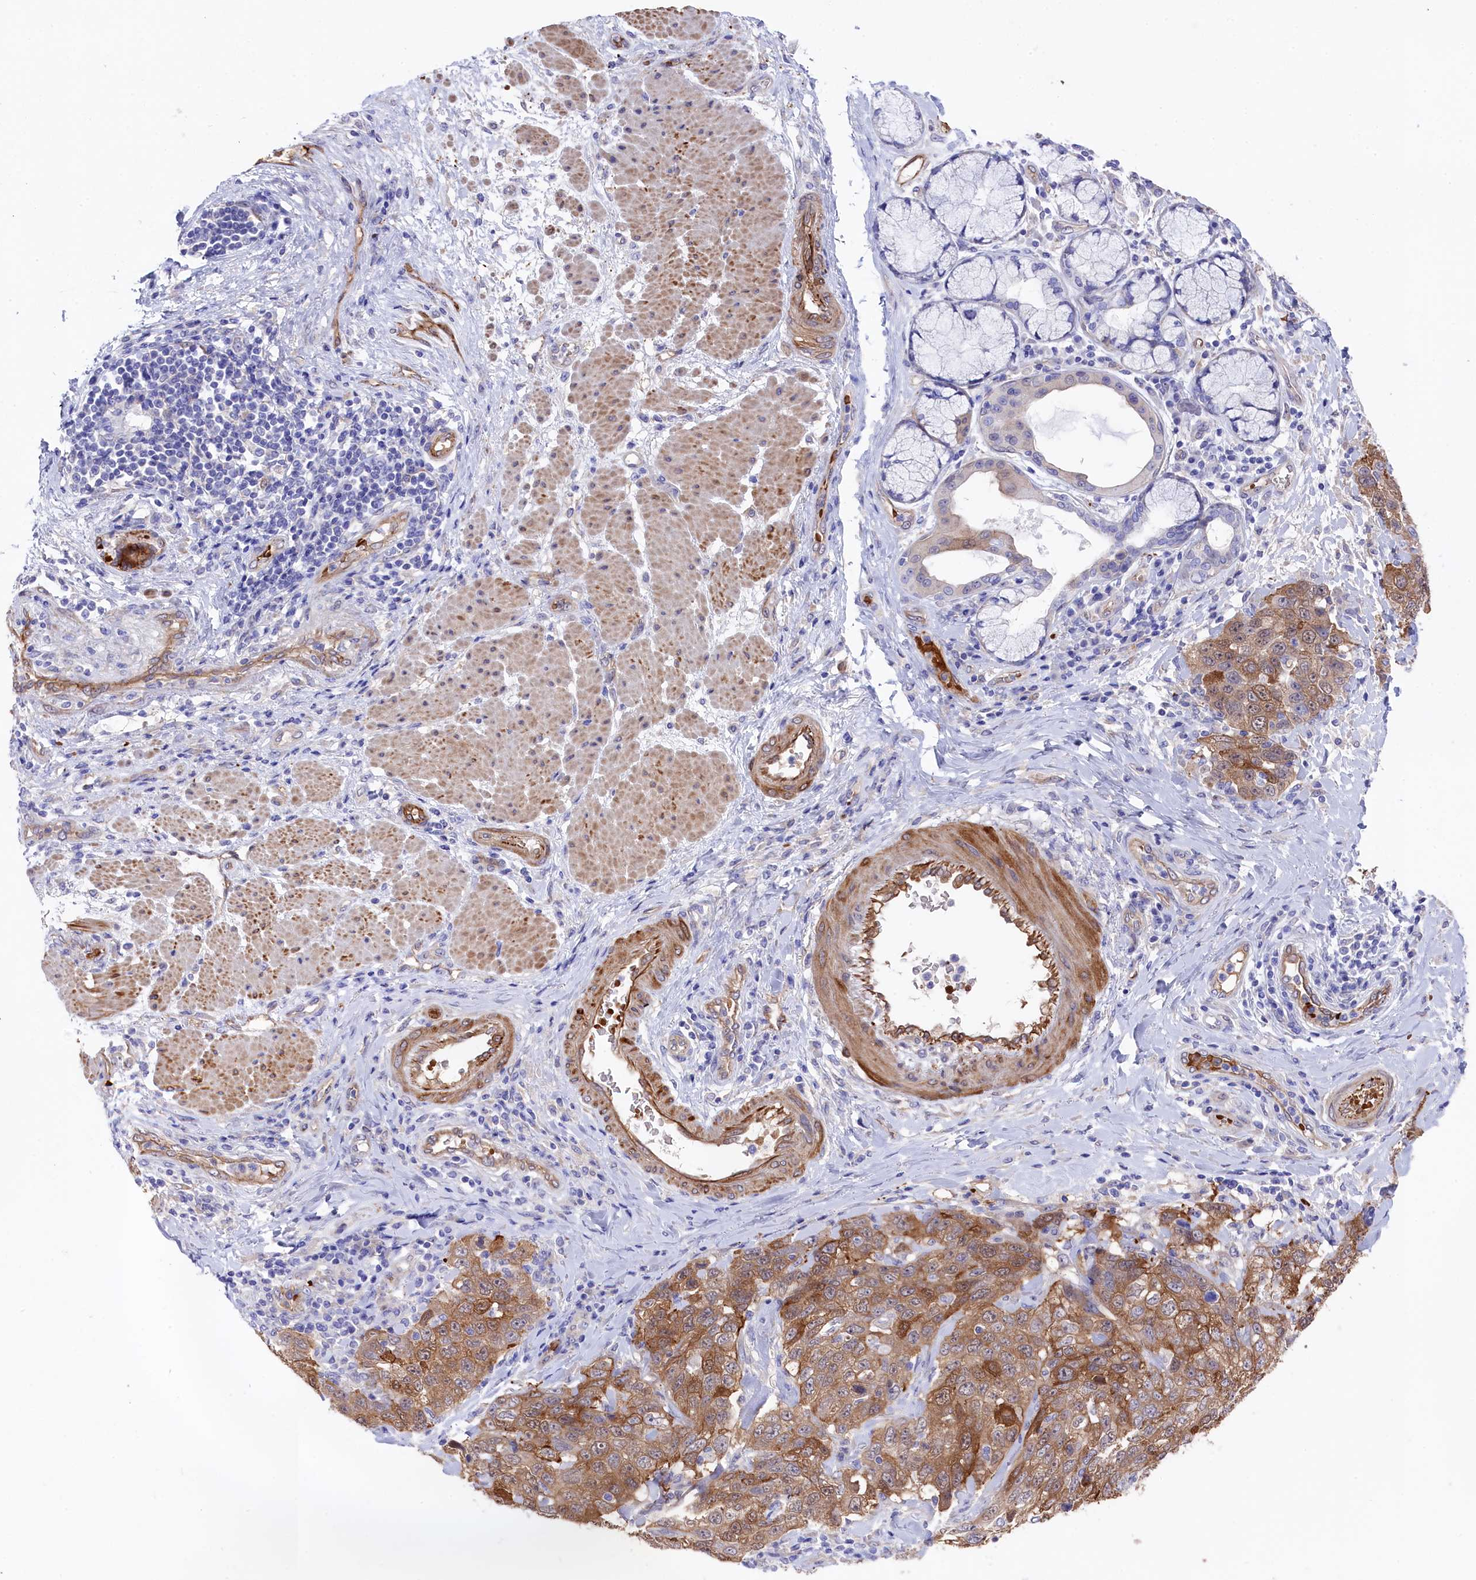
{"staining": {"intensity": "moderate", "quantity": ">75%", "location": "cytoplasmic/membranous"}, "tissue": "stomach cancer", "cell_type": "Tumor cells", "image_type": "cancer", "snomed": [{"axis": "morphology", "description": "Adenocarcinoma, NOS"}, {"axis": "topography", "description": "Stomach"}], "caption": "About >75% of tumor cells in adenocarcinoma (stomach) show moderate cytoplasmic/membranous protein staining as visualized by brown immunohistochemical staining.", "gene": "LHFPL4", "patient": {"sex": "male", "age": 48}}